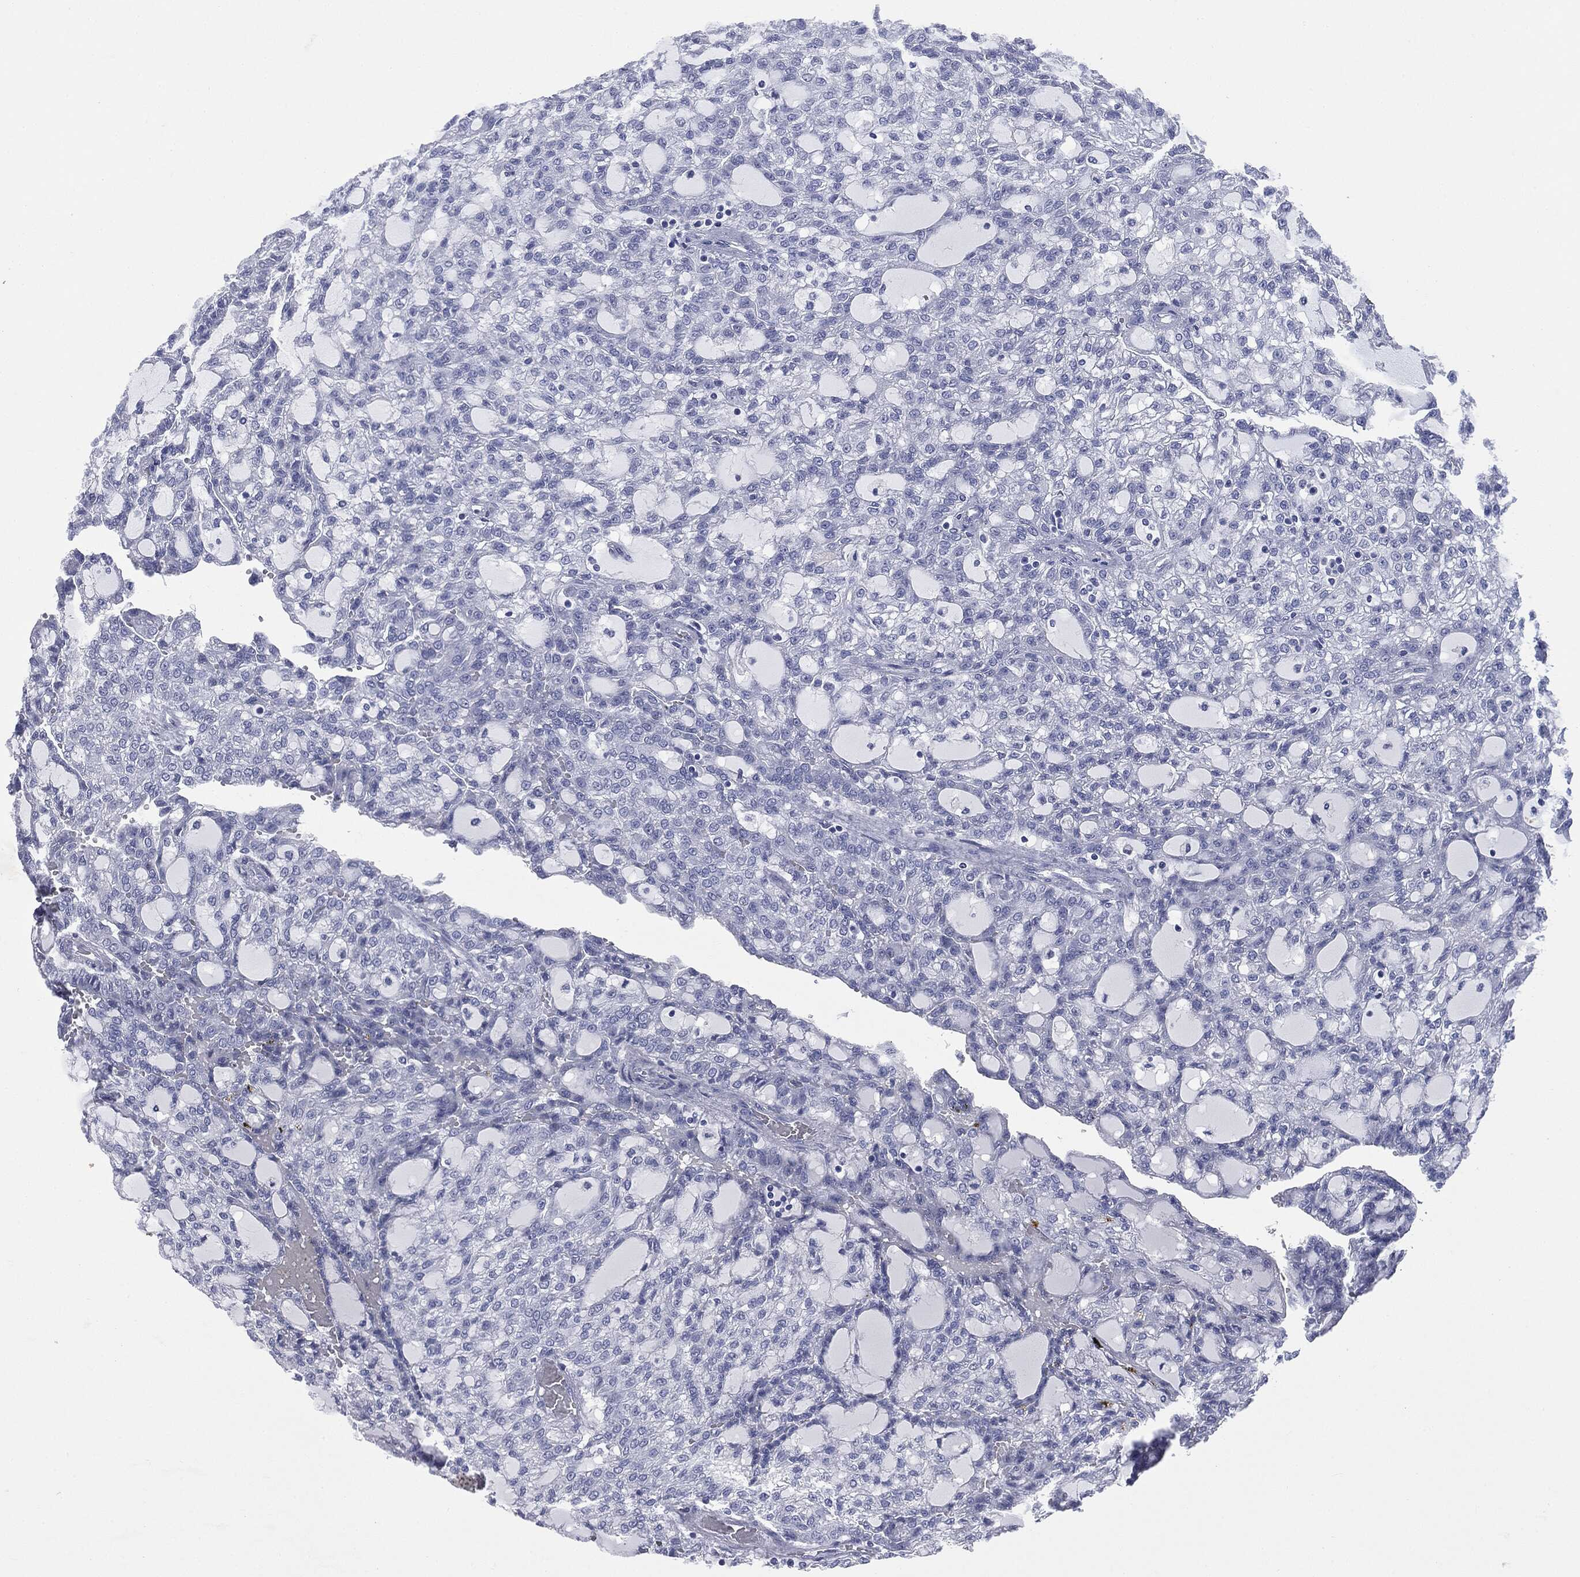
{"staining": {"intensity": "negative", "quantity": "none", "location": "none"}, "tissue": "renal cancer", "cell_type": "Tumor cells", "image_type": "cancer", "snomed": [{"axis": "morphology", "description": "Adenocarcinoma, NOS"}, {"axis": "topography", "description": "Kidney"}], "caption": "Renal cancer (adenocarcinoma) was stained to show a protein in brown. There is no significant expression in tumor cells.", "gene": "ATP2A1", "patient": {"sex": "male", "age": 63}}